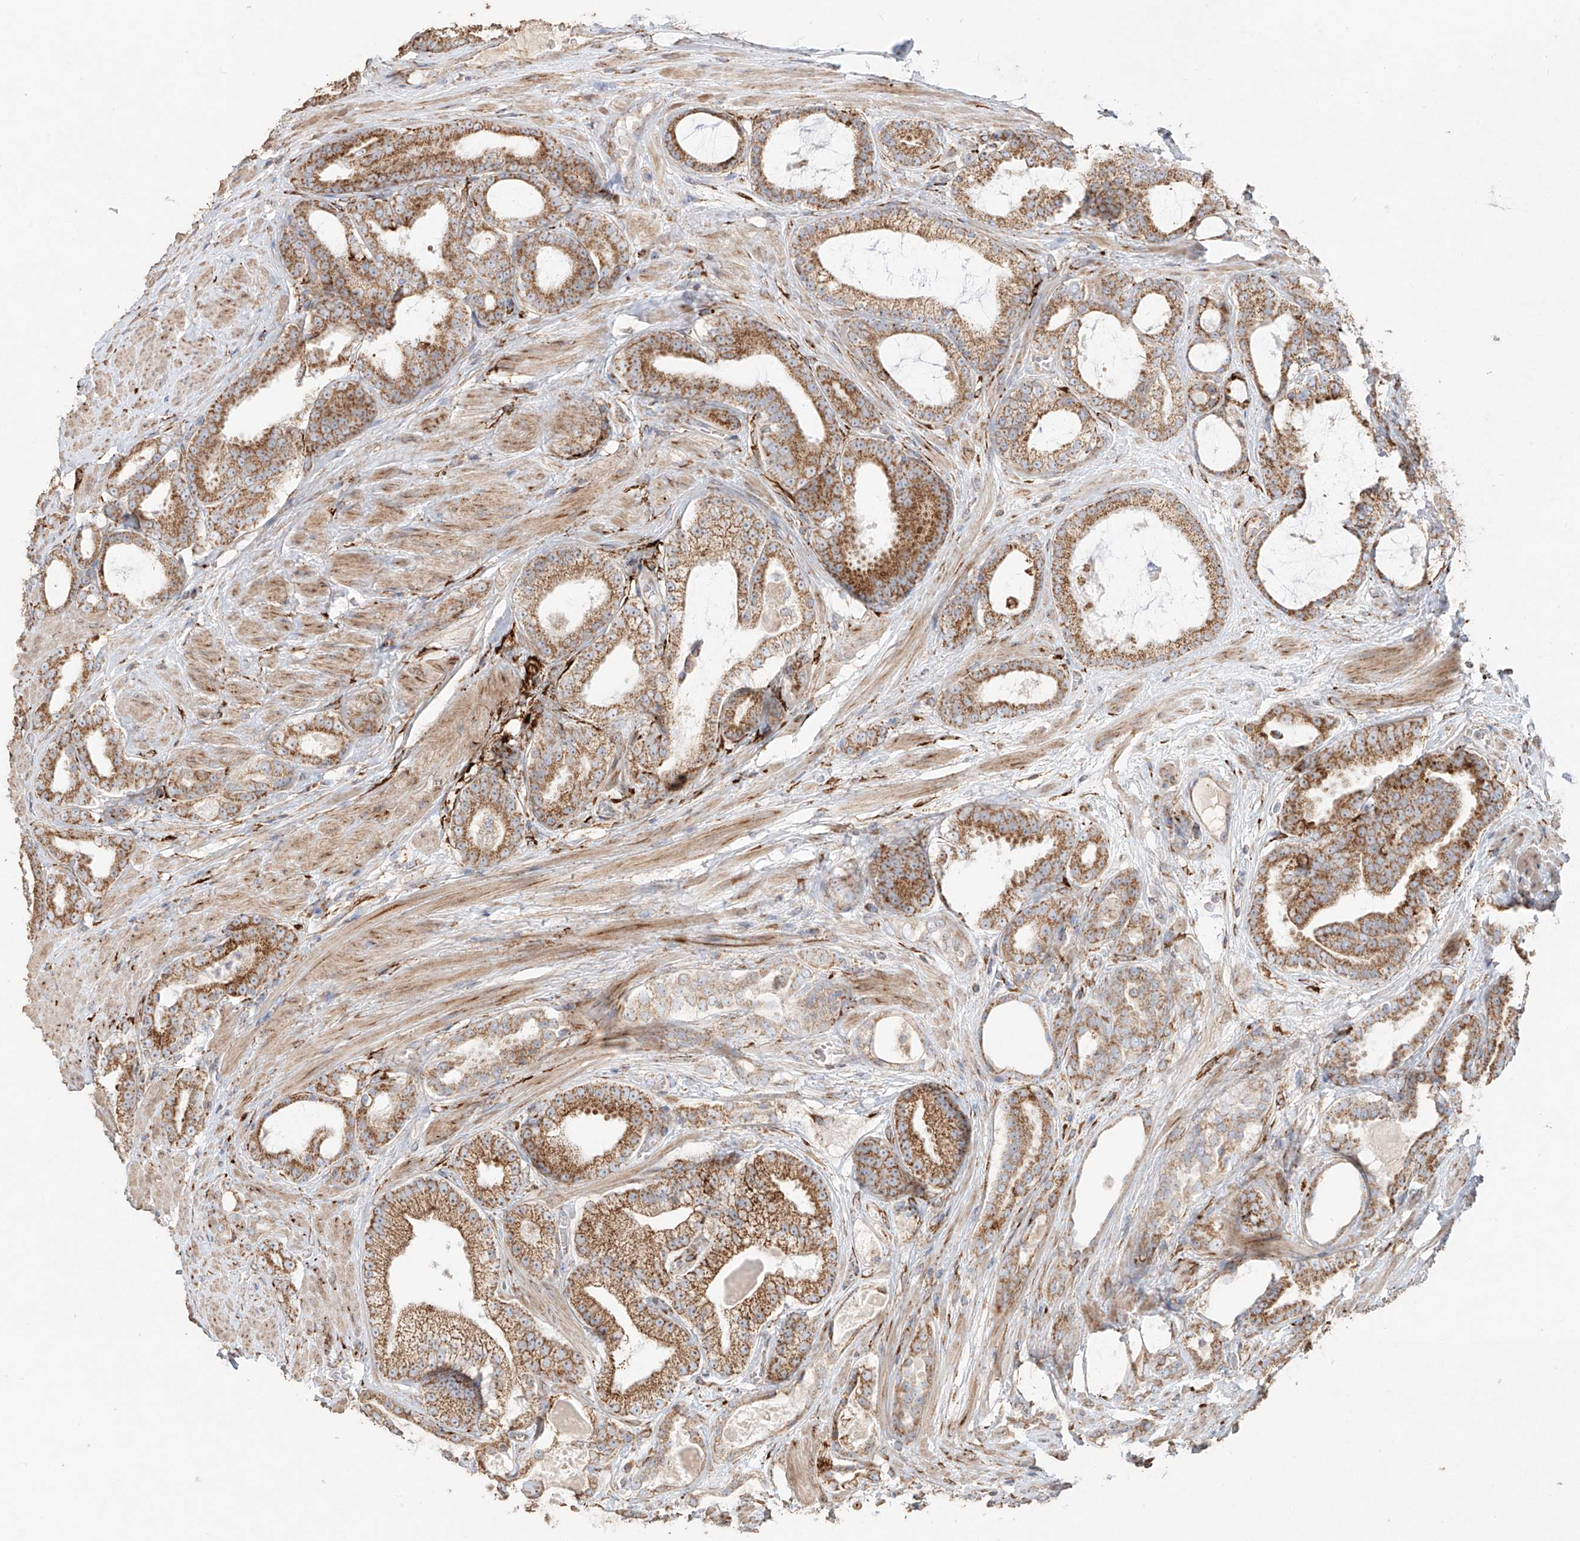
{"staining": {"intensity": "moderate", "quantity": ">75%", "location": "cytoplasmic/membranous"}, "tissue": "prostate cancer", "cell_type": "Tumor cells", "image_type": "cancer", "snomed": [{"axis": "morphology", "description": "Adenocarcinoma, High grade"}, {"axis": "topography", "description": "Prostate"}], "caption": "Tumor cells demonstrate medium levels of moderate cytoplasmic/membranous positivity in approximately >75% of cells in human prostate cancer. The staining was performed using DAB to visualize the protein expression in brown, while the nuclei were stained in blue with hematoxylin (Magnification: 20x).", "gene": "COLGALT2", "patient": {"sex": "male", "age": 60}}